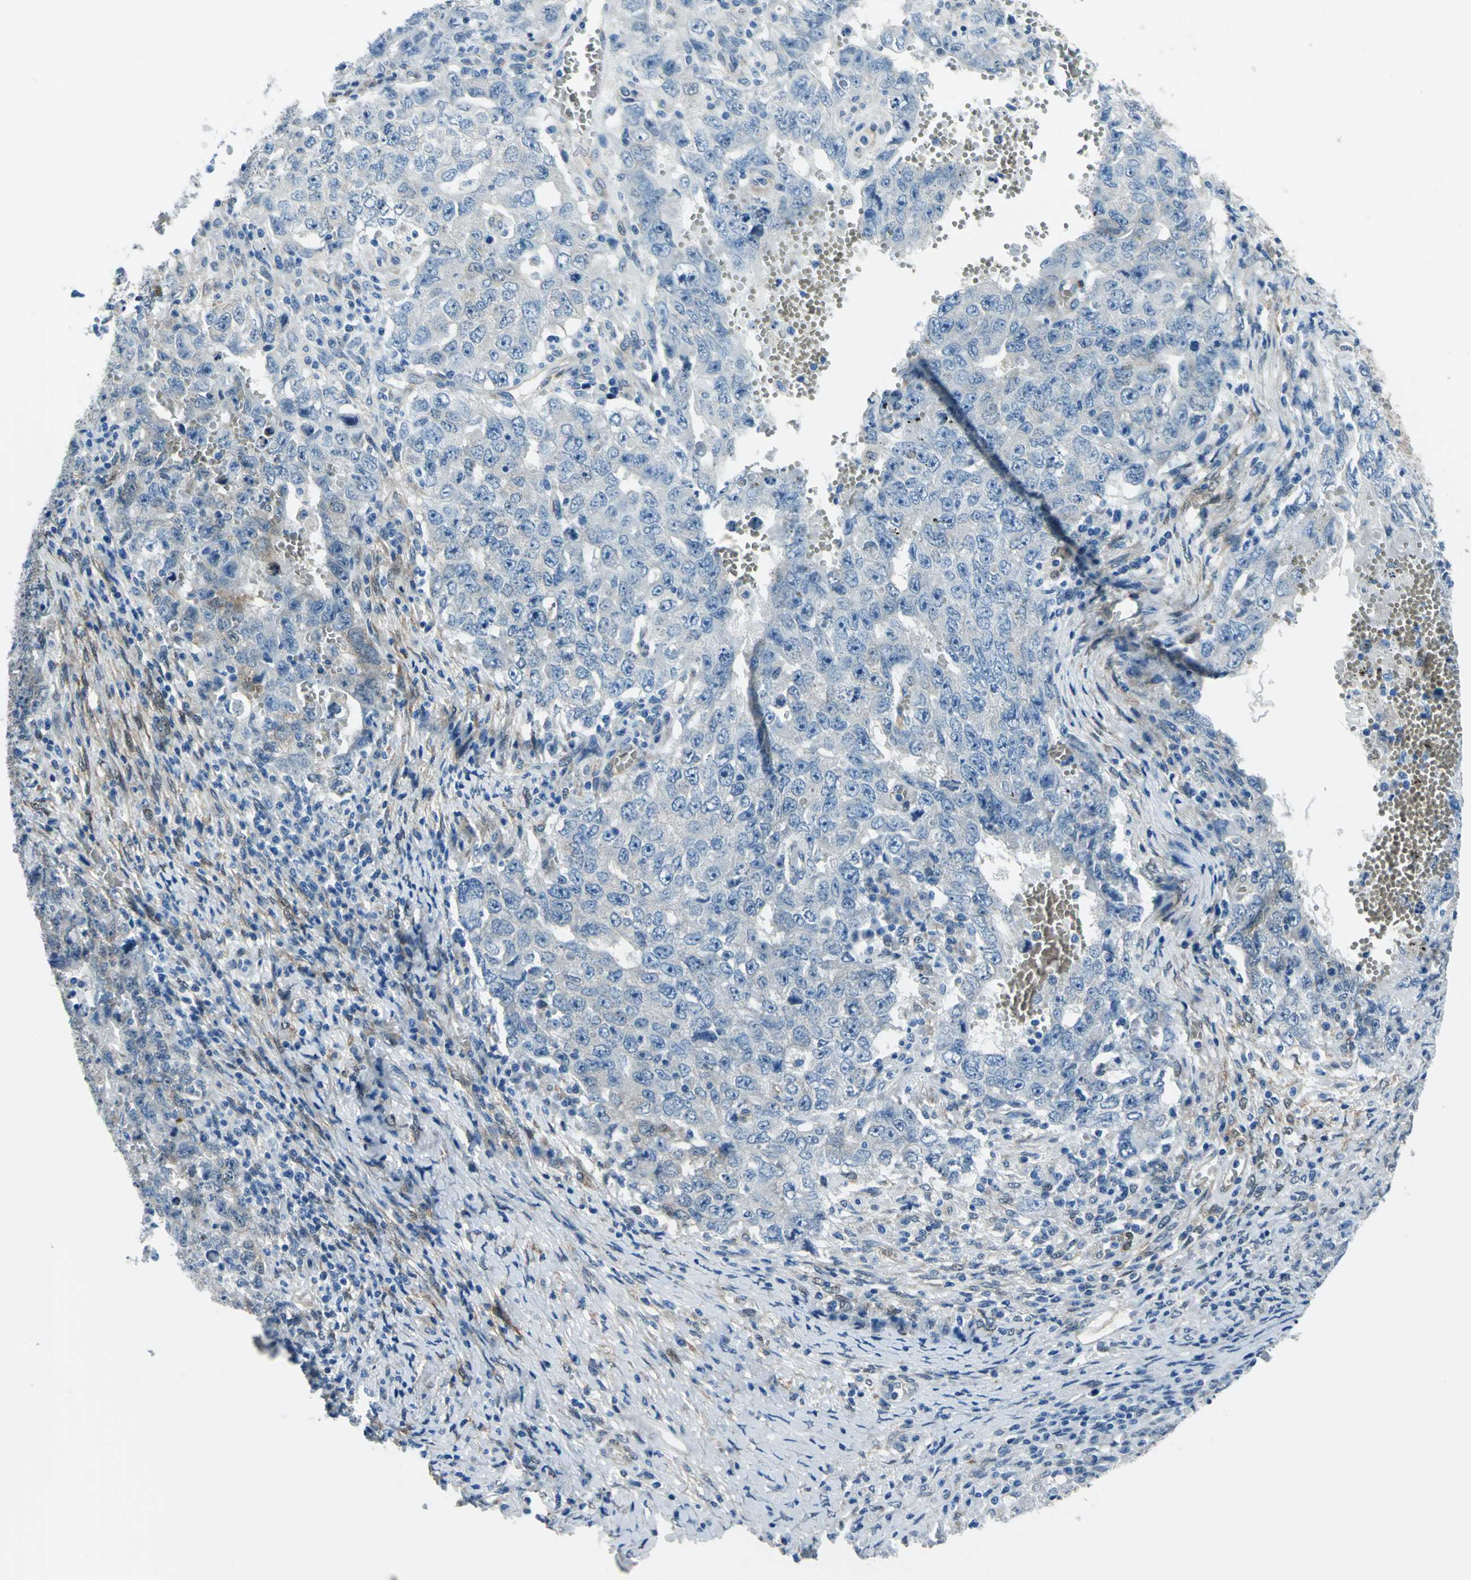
{"staining": {"intensity": "negative", "quantity": "none", "location": "none"}, "tissue": "testis cancer", "cell_type": "Tumor cells", "image_type": "cancer", "snomed": [{"axis": "morphology", "description": "Carcinoma, Embryonal, NOS"}, {"axis": "topography", "description": "Testis"}], "caption": "Embryonal carcinoma (testis) was stained to show a protein in brown. There is no significant positivity in tumor cells.", "gene": "HSPB1", "patient": {"sex": "male", "age": 26}}